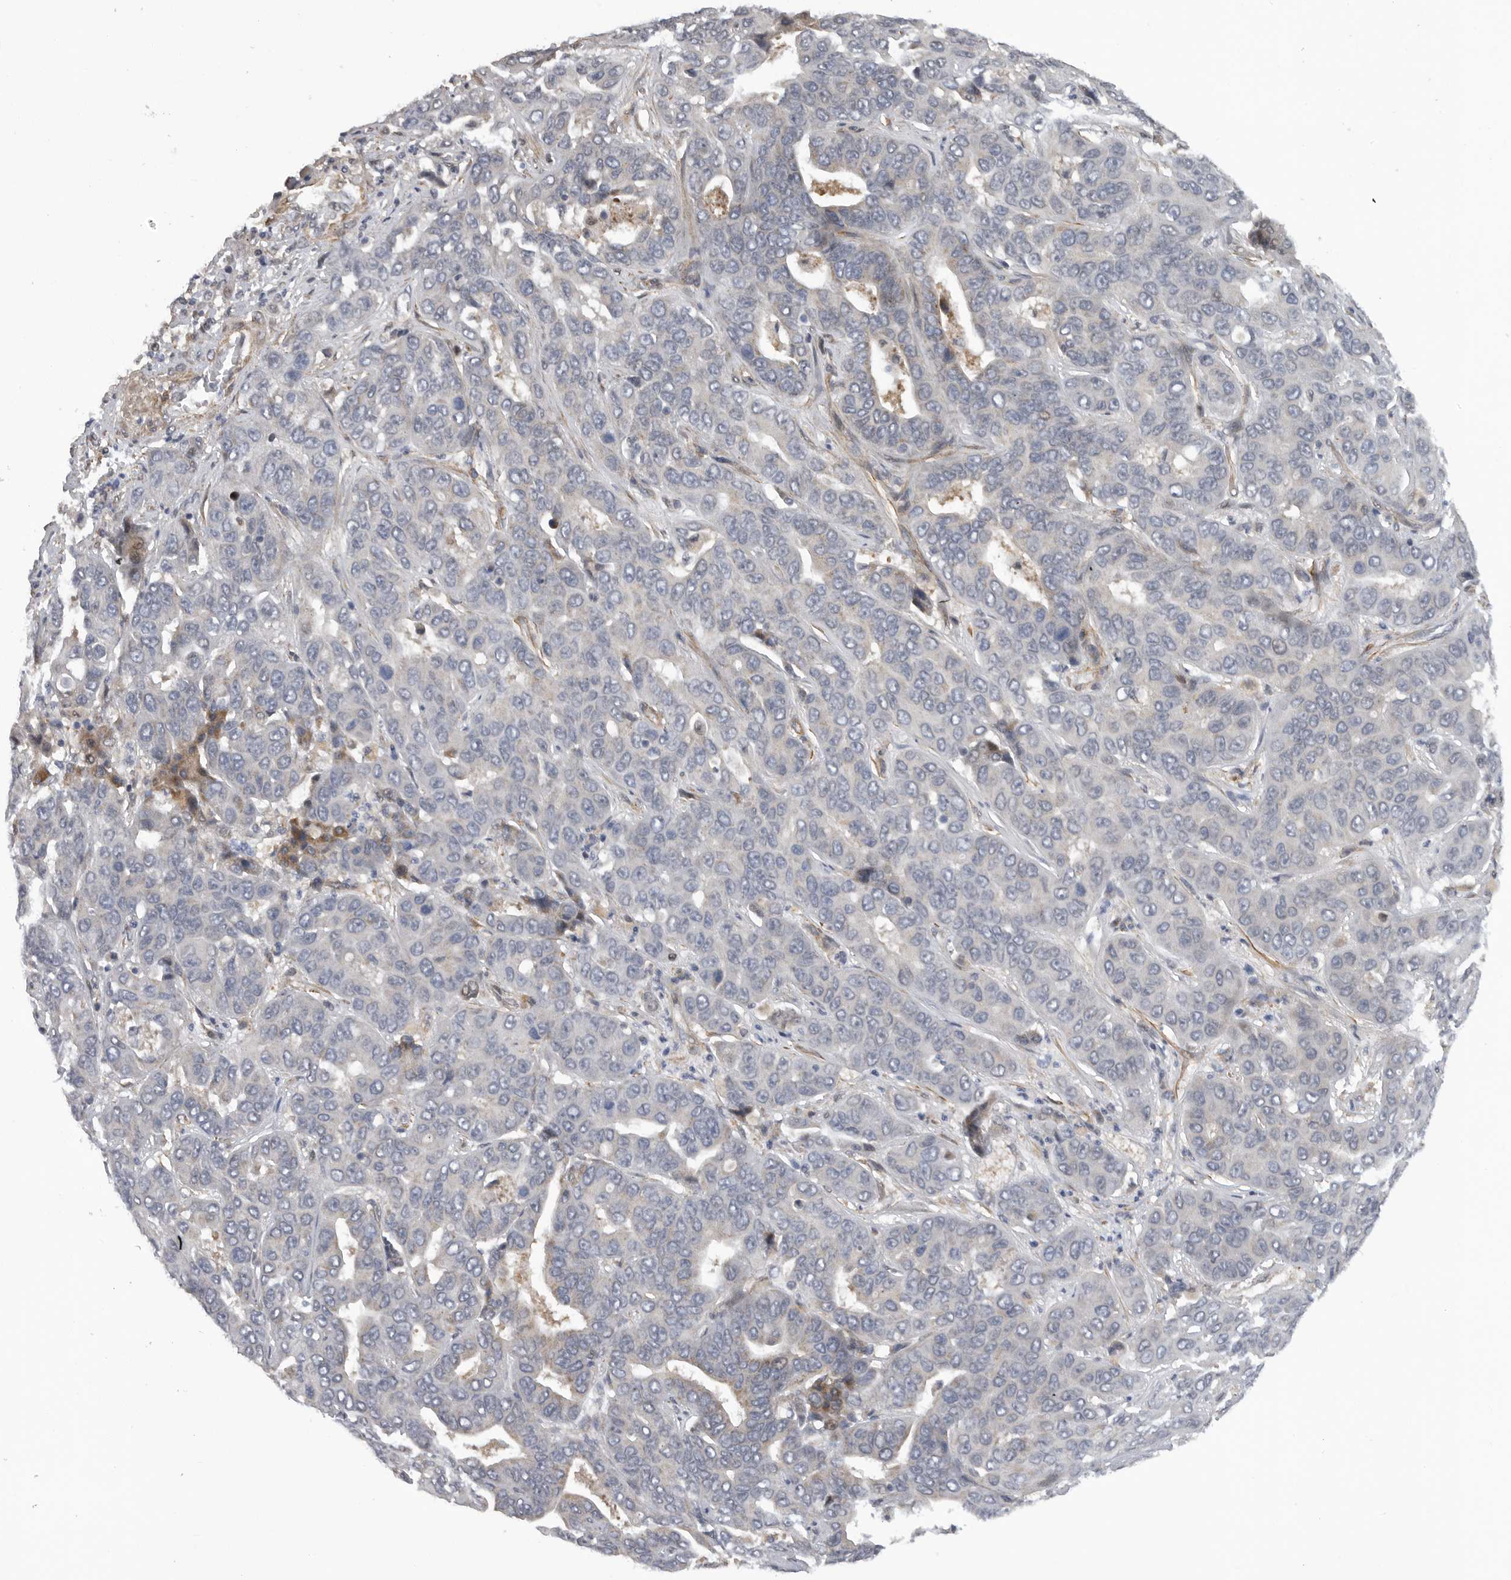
{"staining": {"intensity": "negative", "quantity": "none", "location": "none"}, "tissue": "liver cancer", "cell_type": "Tumor cells", "image_type": "cancer", "snomed": [{"axis": "morphology", "description": "Cholangiocarcinoma"}, {"axis": "topography", "description": "Liver"}], "caption": "This is a histopathology image of immunohistochemistry (IHC) staining of cholangiocarcinoma (liver), which shows no positivity in tumor cells. (IHC, brightfield microscopy, high magnification).", "gene": "TMPRSS11F", "patient": {"sex": "female", "age": 52}}